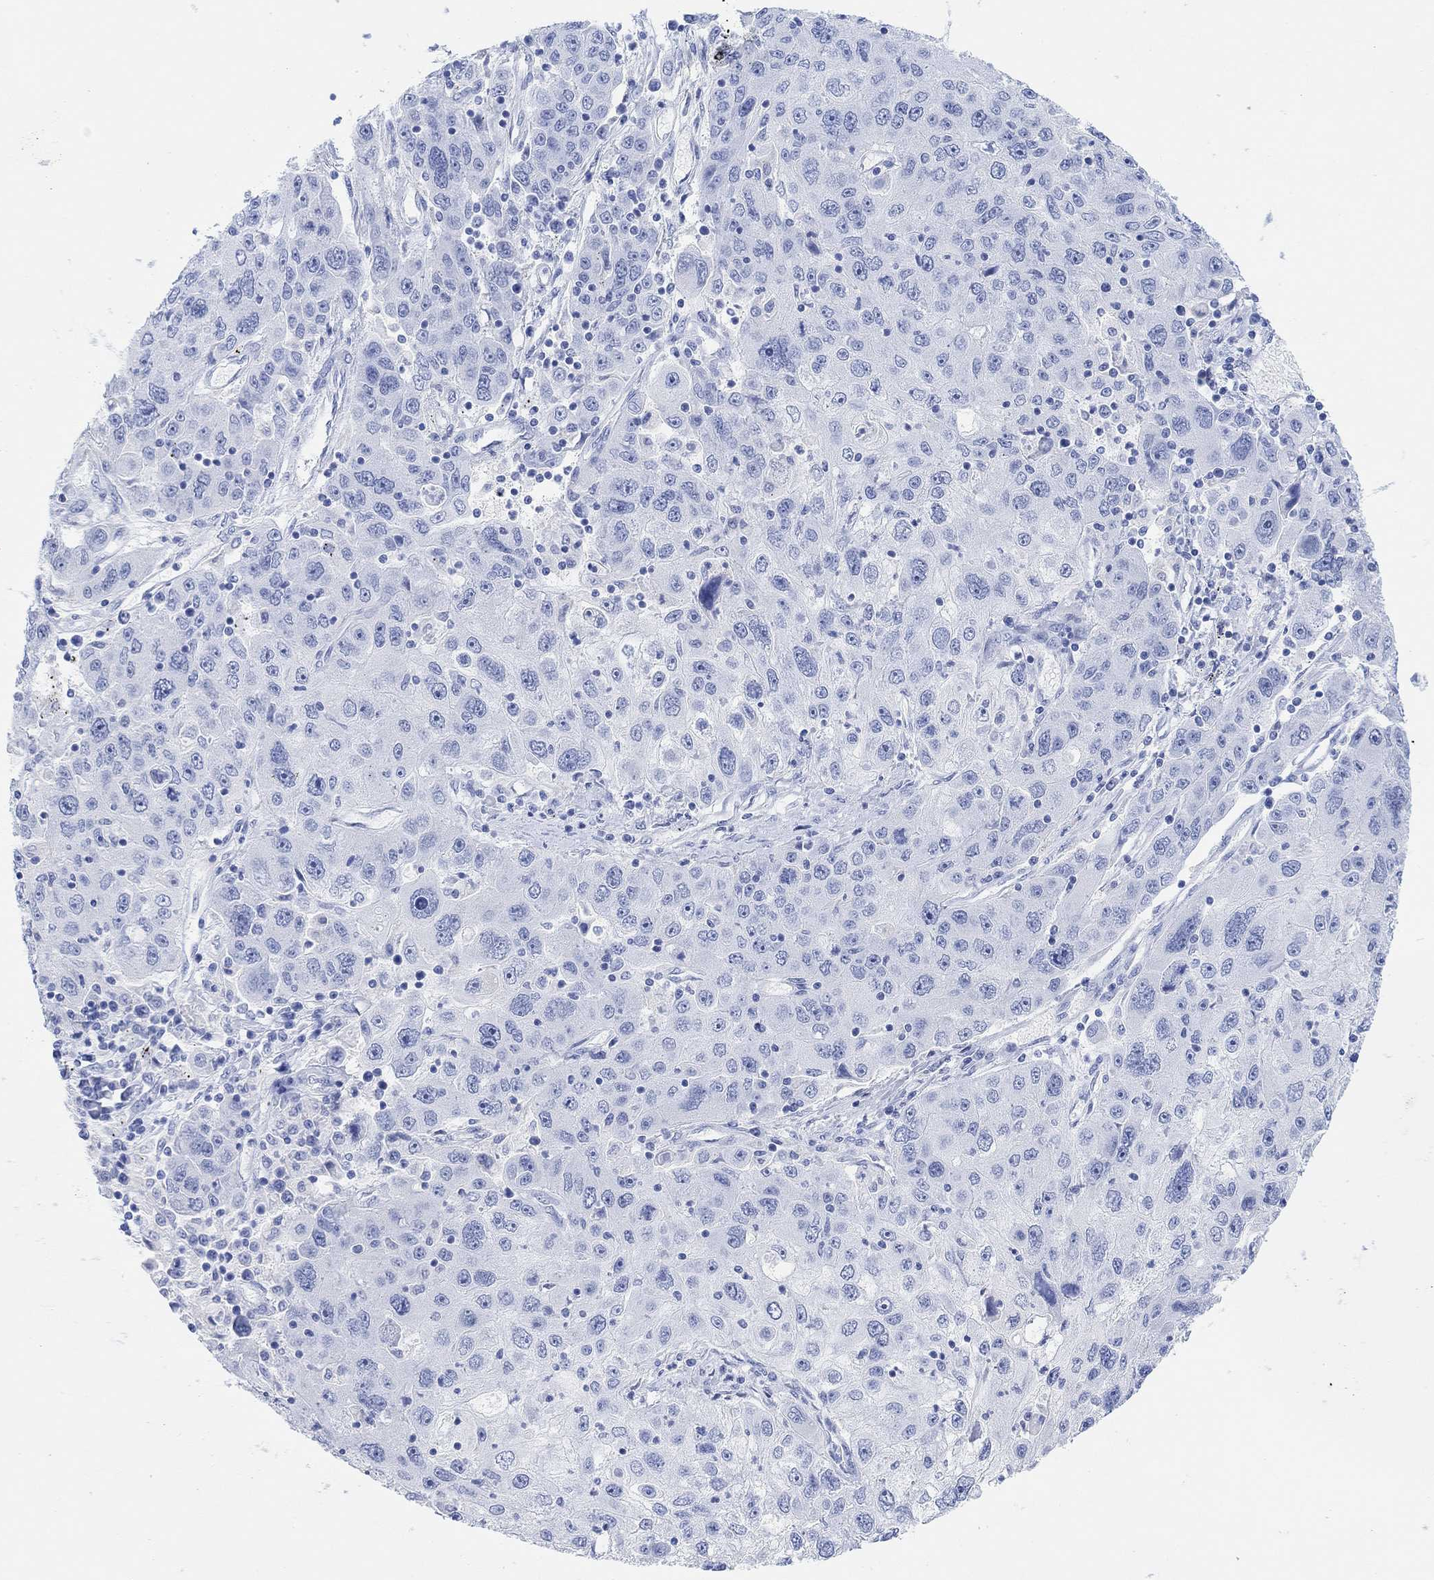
{"staining": {"intensity": "negative", "quantity": "none", "location": "none"}, "tissue": "stomach cancer", "cell_type": "Tumor cells", "image_type": "cancer", "snomed": [{"axis": "morphology", "description": "Adenocarcinoma, NOS"}, {"axis": "topography", "description": "Stomach"}], "caption": "There is no significant staining in tumor cells of adenocarcinoma (stomach). (Stains: DAB (3,3'-diaminobenzidine) immunohistochemistry with hematoxylin counter stain, Microscopy: brightfield microscopy at high magnification).", "gene": "ANKRD33", "patient": {"sex": "male", "age": 56}}